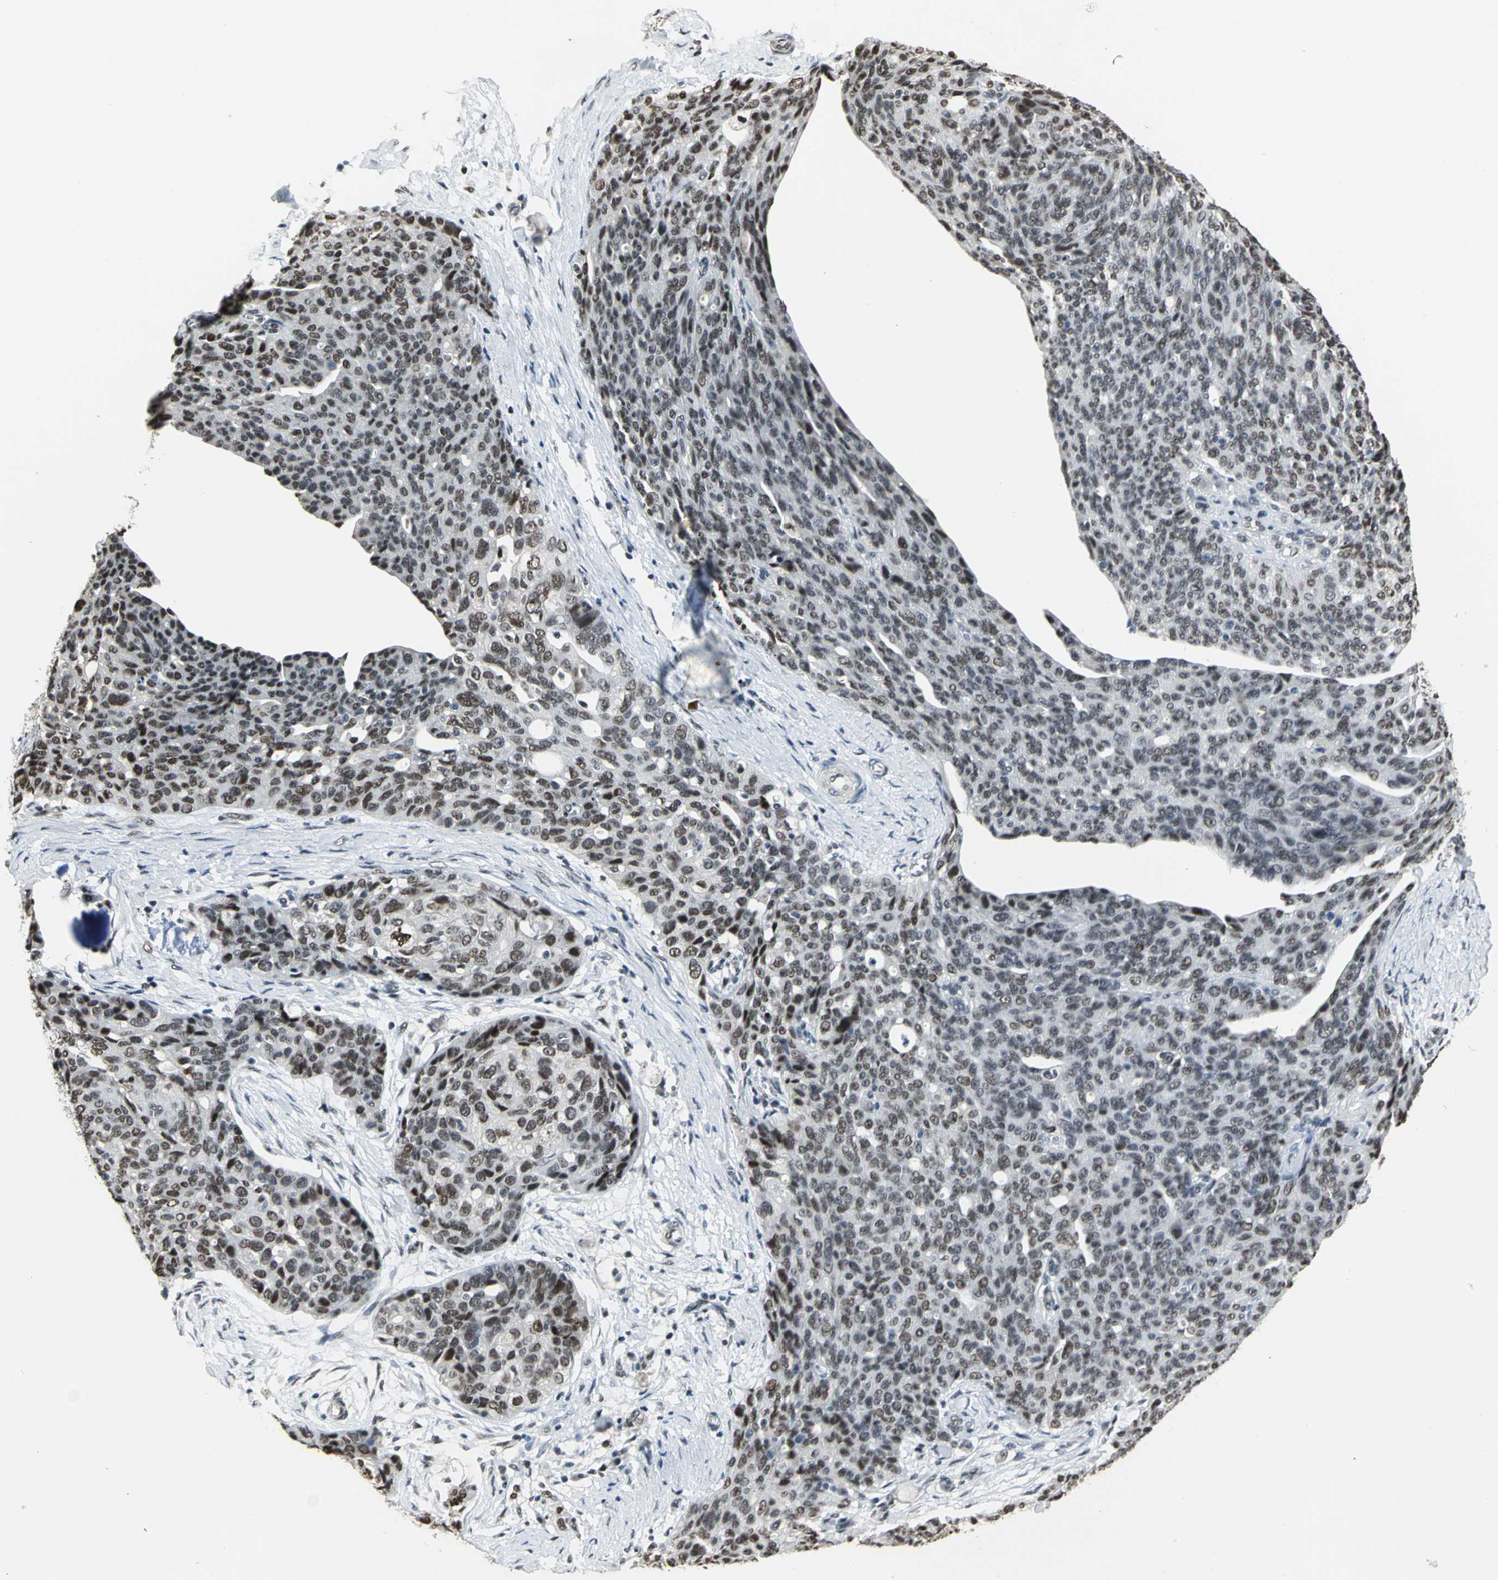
{"staining": {"intensity": "strong", "quantity": ">75%", "location": "nuclear"}, "tissue": "ovarian cancer", "cell_type": "Tumor cells", "image_type": "cancer", "snomed": [{"axis": "morphology", "description": "Carcinoma, endometroid"}, {"axis": "topography", "description": "Ovary"}], "caption": "A brown stain highlights strong nuclear expression of a protein in ovarian endometroid carcinoma tumor cells.", "gene": "CCDC88C", "patient": {"sex": "female", "age": 60}}